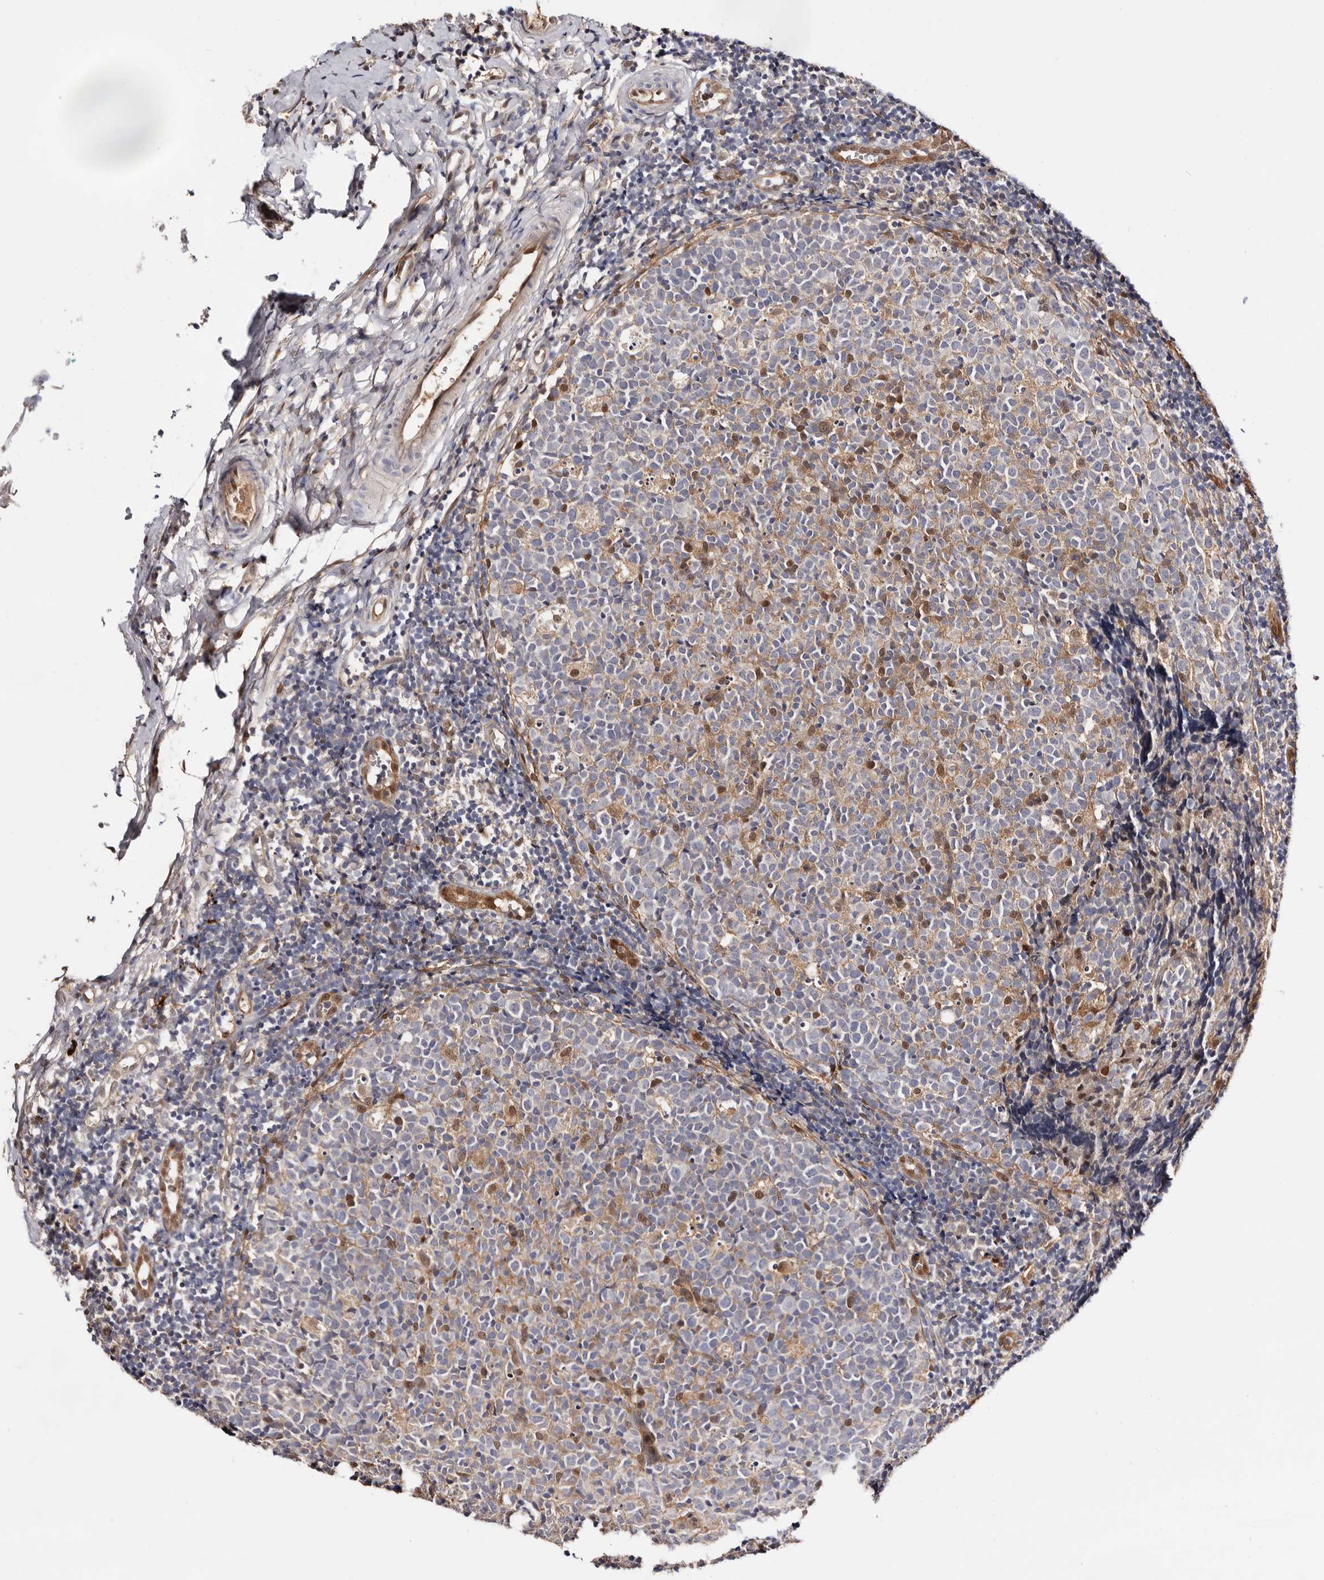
{"staining": {"intensity": "moderate", "quantity": "<25%", "location": "cytoplasmic/membranous,nuclear"}, "tissue": "tonsil", "cell_type": "Germinal center cells", "image_type": "normal", "snomed": [{"axis": "morphology", "description": "Normal tissue, NOS"}, {"axis": "topography", "description": "Tonsil"}], "caption": "About <25% of germinal center cells in benign human tonsil exhibit moderate cytoplasmic/membranous,nuclear protein positivity as visualized by brown immunohistochemical staining.", "gene": "TP53I3", "patient": {"sex": "female", "age": 19}}